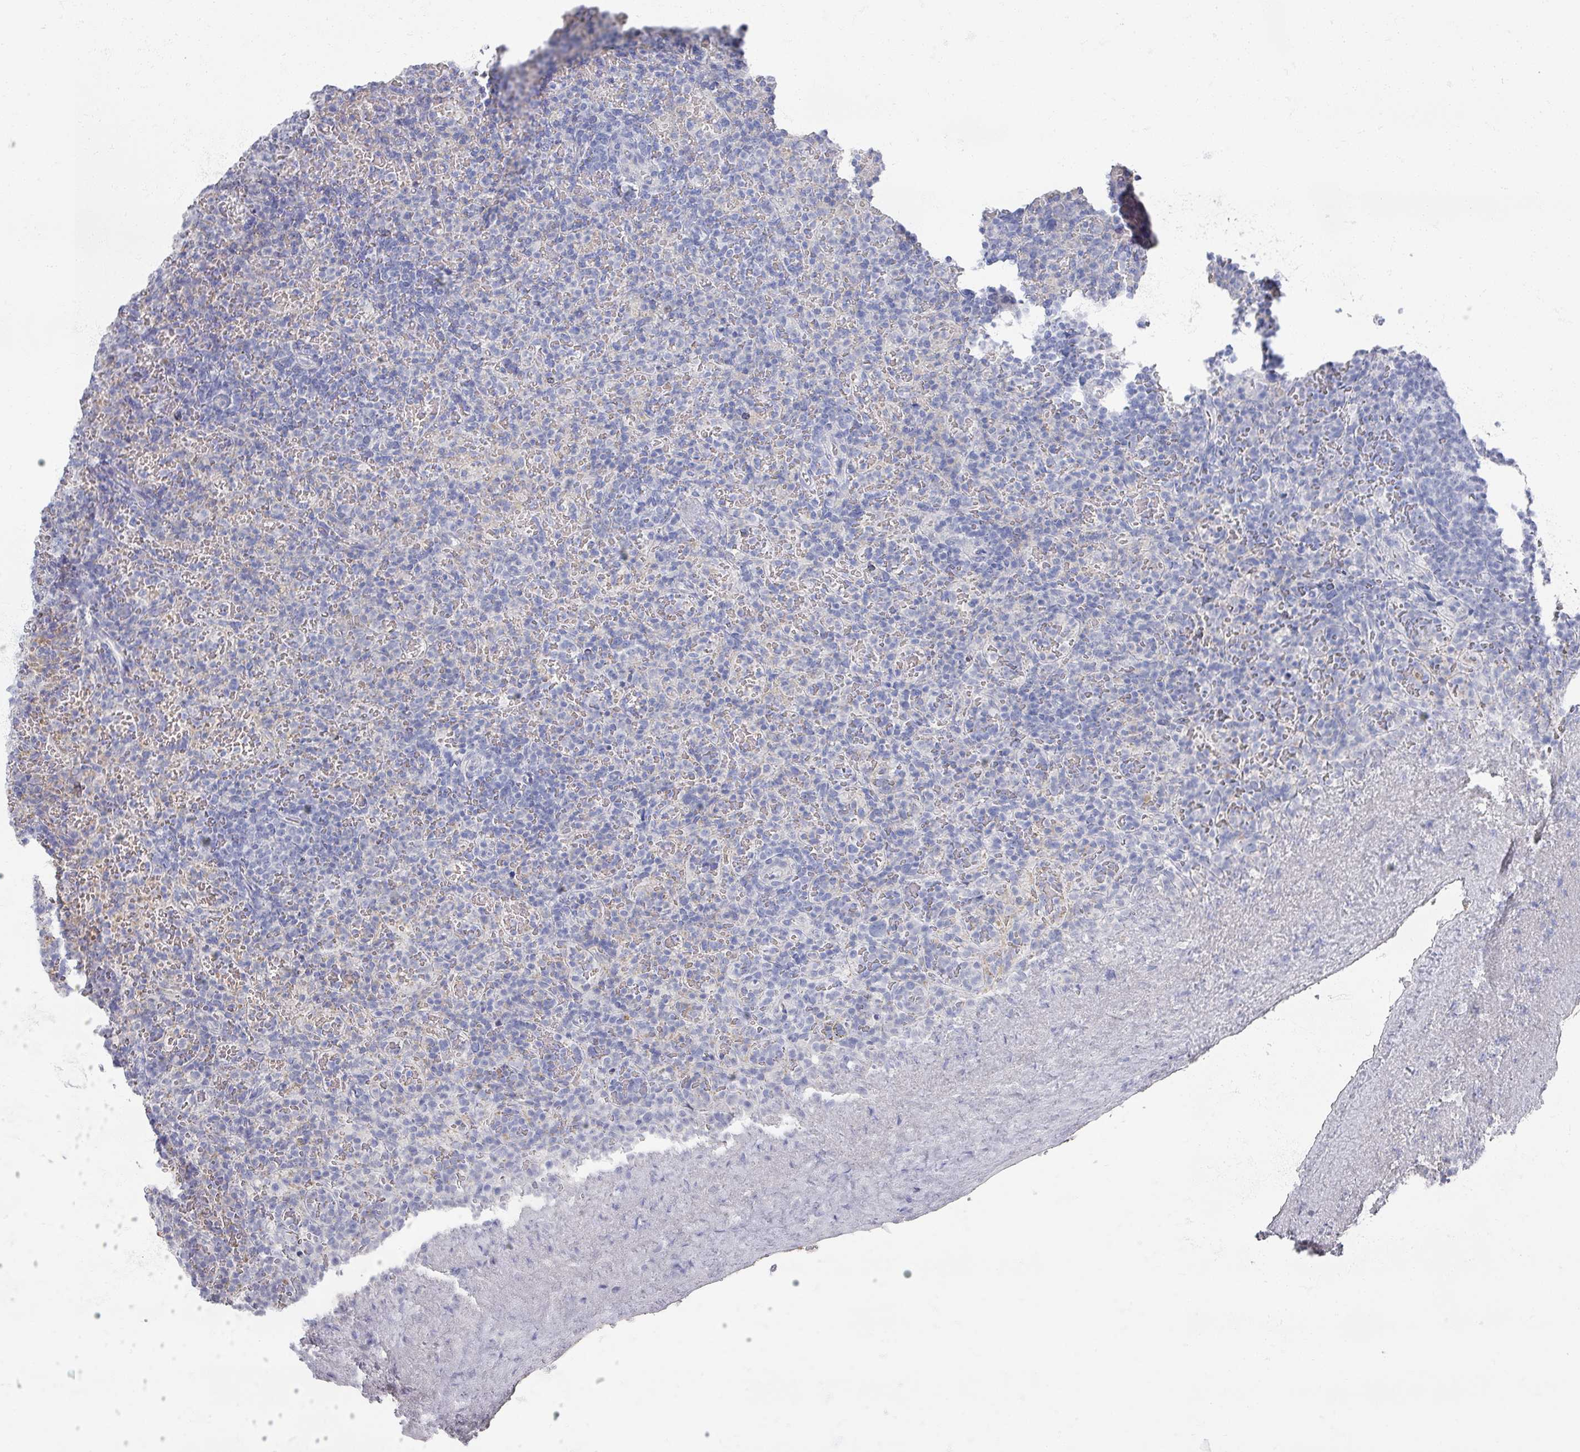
{"staining": {"intensity": "negative", "quantity": "none", "location": "none"}, "tissue": "spleen", "cell_type": "Cells in red pulp", "image_type": "normal", "snomed": [{"axis": "morphology", "description": "Normal tissue, NOS"}, {"axis": "topography", "description": "Spleen"}], "caption": "Immunohistochemistry (IHC) of benign human spleen demonstrates no staining in cells in red pulp.", "gene": "OMG", "patient": {"sex": "female", "age": 74}}